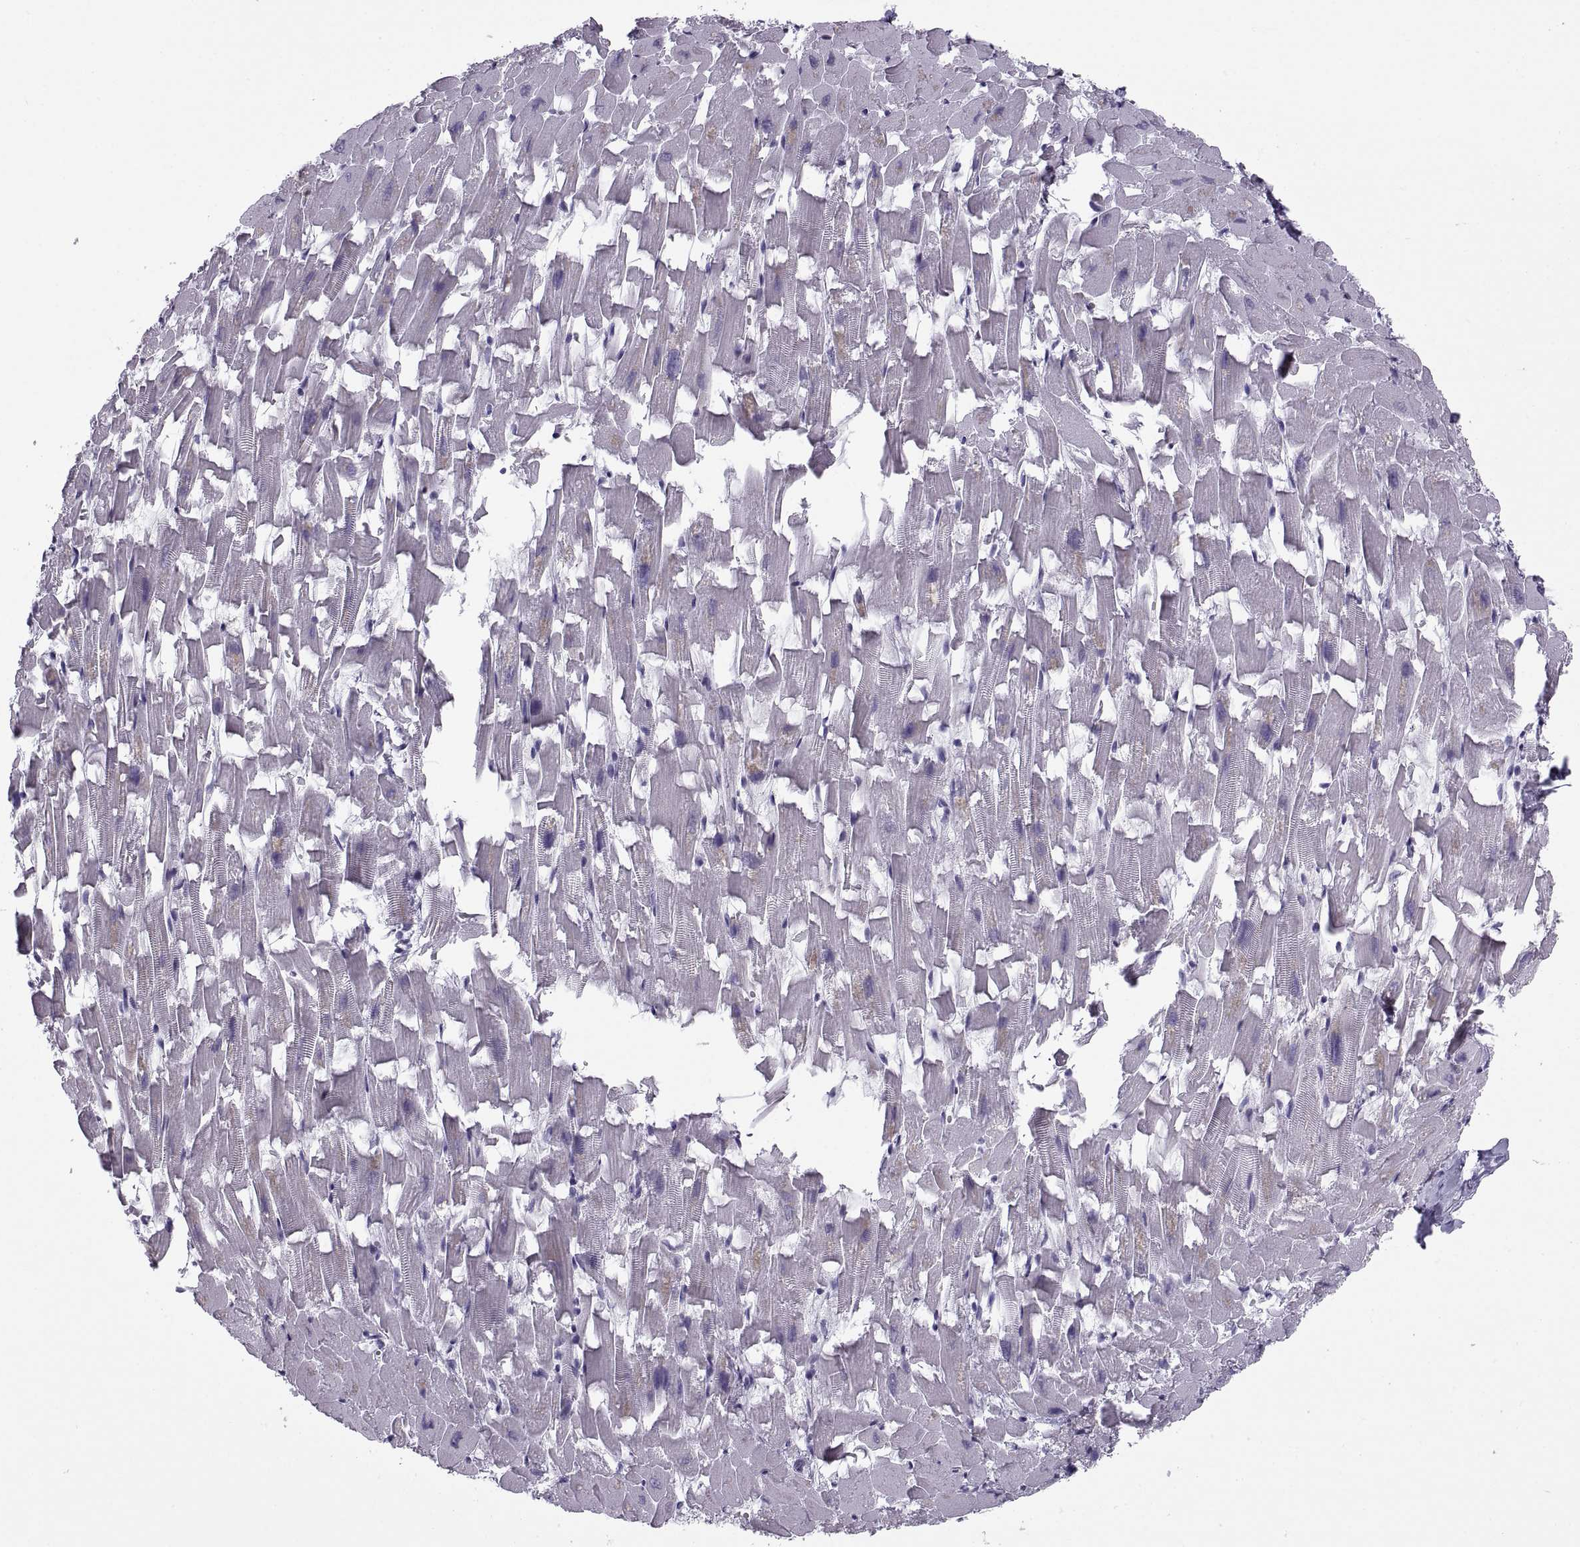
{"staining": {"intensity": "negative", "quantity": "none", "location": "none"}, "tissue": "heart muscle", "cell_type": "Cardiomyocytes", "image_type": "normal", "snomed": [{"axis": "morphology", "description": "Normal tissue, NOS"}, {"axis": "topography", "description": "Heart"}], "caption": "Cardiomyocytes show no significant protein staining in unremarkable heart muscle. (DAB immunohistochemistry, high magnification).", "gene": "RLBP1", "patient": {"sex": "female", "age": 64}}